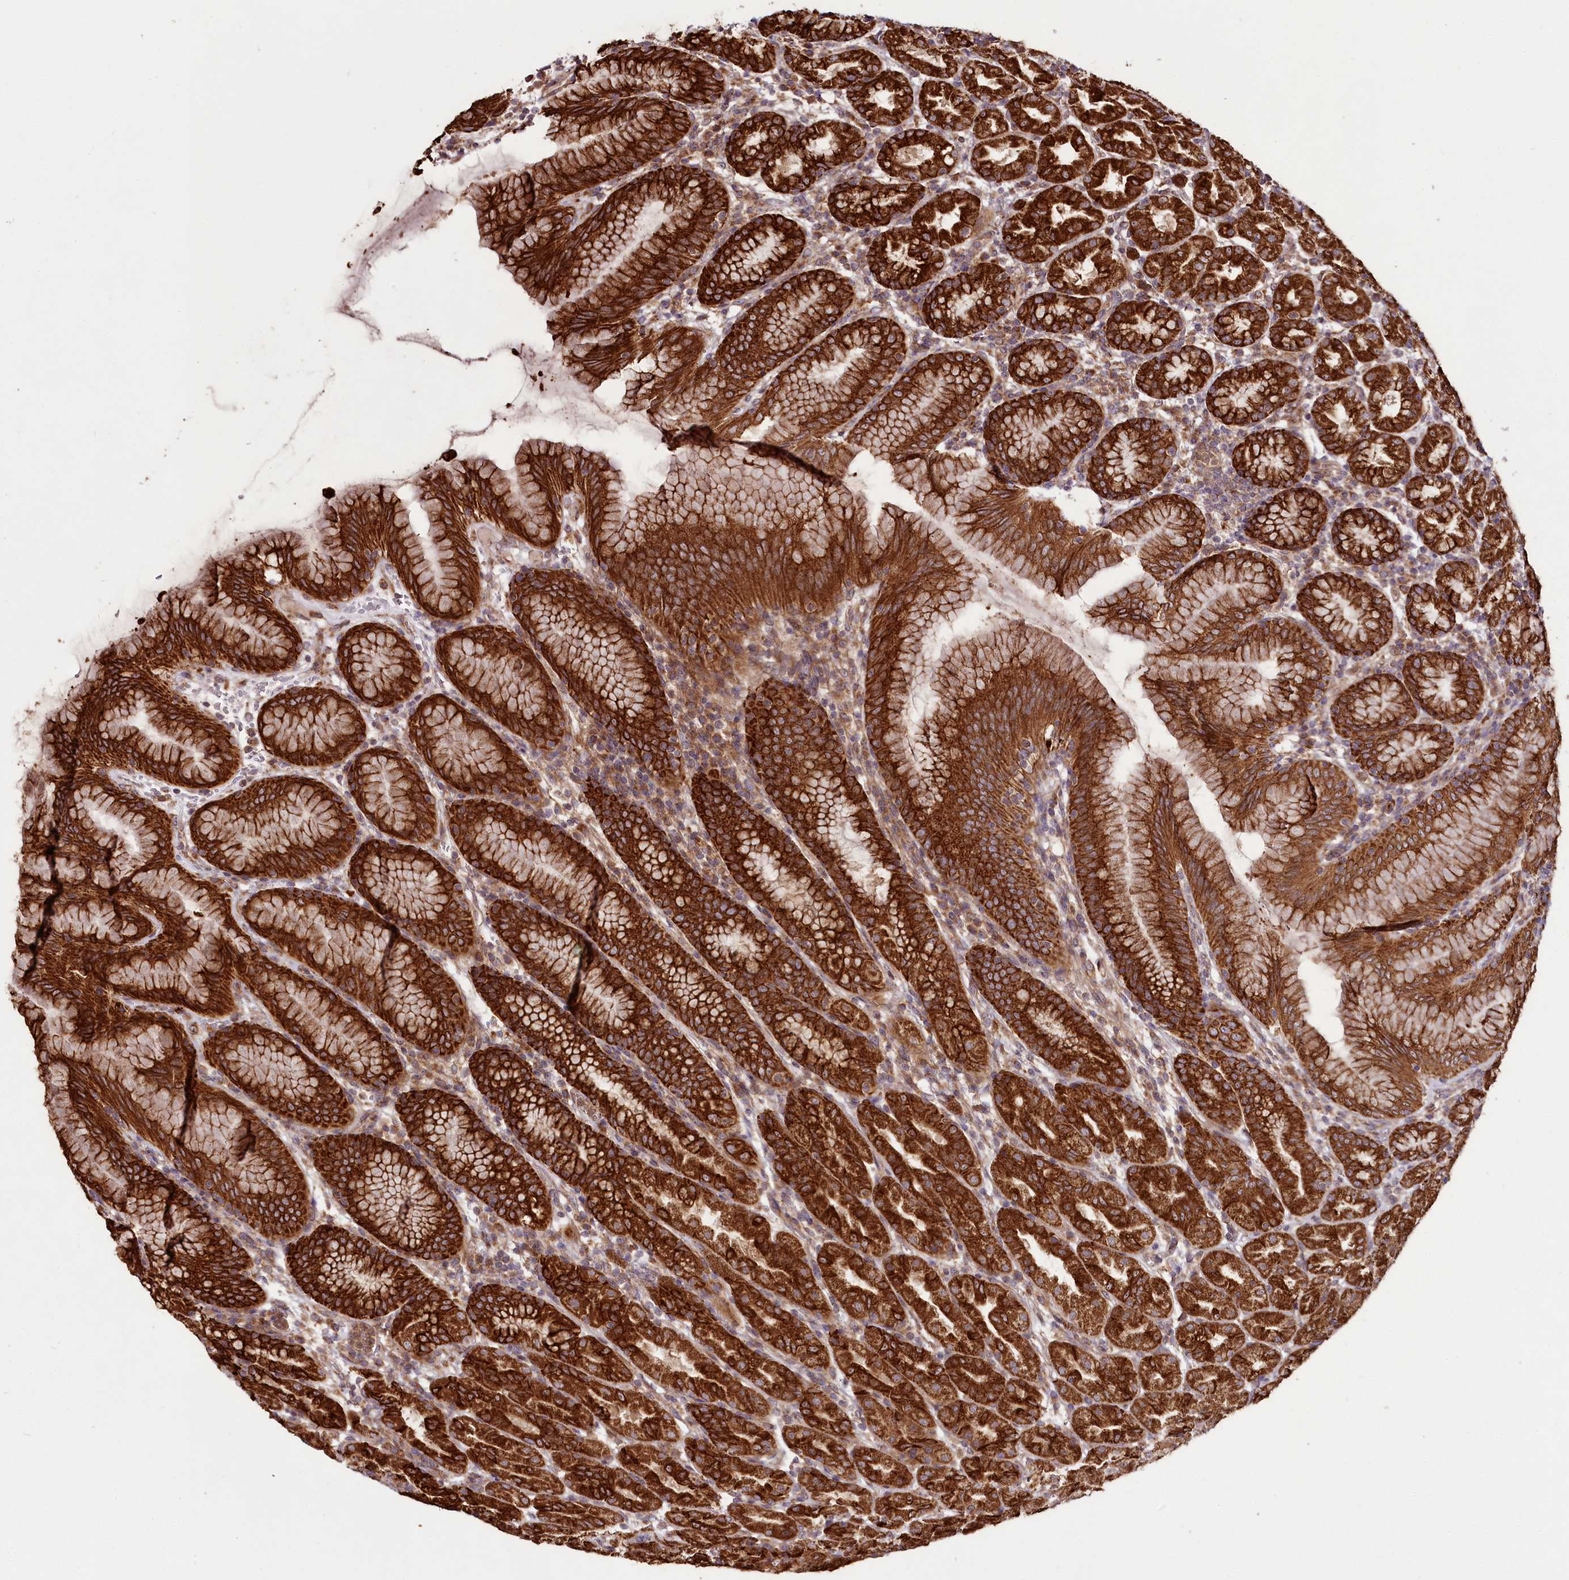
{"staining": {"intensity": "strong", "quantity": ">75%", "location": "cytoplasmic/membranous"}, "tissue": "stomach", "cell_type": "Glandular cells", "image_type": "normal", "snomed": [{"axis": "morphology", "description": "Normal tissue, NOS"}, {"axis": "topography", "description": "Stomach"}], "caption": "This histopathology image shows IHC staining of unremarkable human stomach, with high strong cytoplasmic/membranous staining in approximately >75% of glandular cells.", "gene": "RAB7A", "patient": {"sex": "female", "age": 79}}